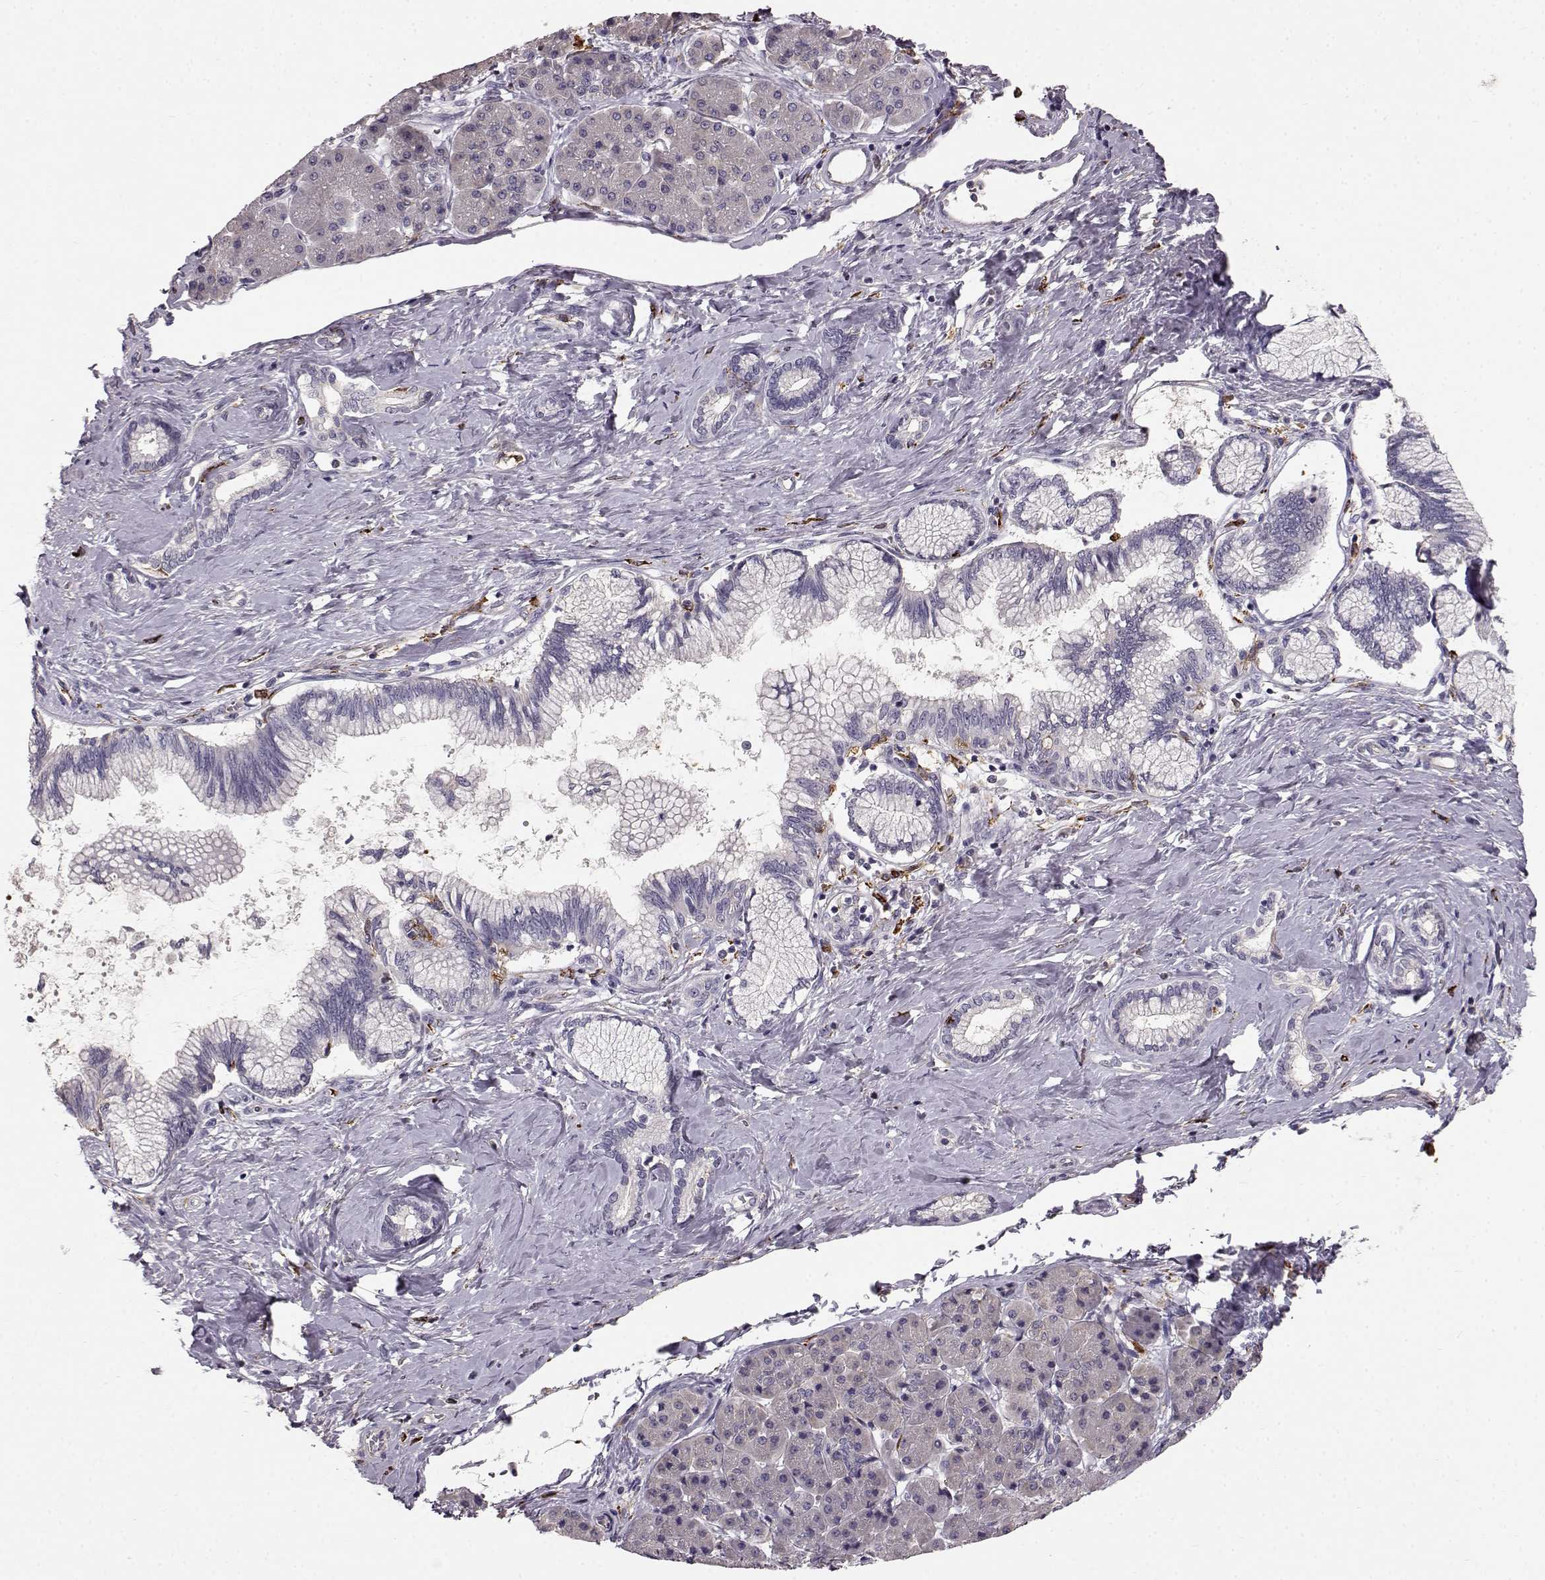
{"staining": {"intensity": "negative", "quantity": "none", "location": "none"}, "tissue": "pancreatic cancer", "cell_type": "Tumor cells", "image_type": "cancer", "snomed": [{"axis": "morphology", "description": "Adenocarcinoma, NOS"}, {"axis": "topography", "description": "Pancreas"}], "caption": "A high-resolution photomicrograph shows immunohistochemistry (IHC) staining of pancreatic cancer, which exhibits no significant positivity in tumor cells.", "gene": "CCNF", "patient": {"sex": "female", "age": 73}}